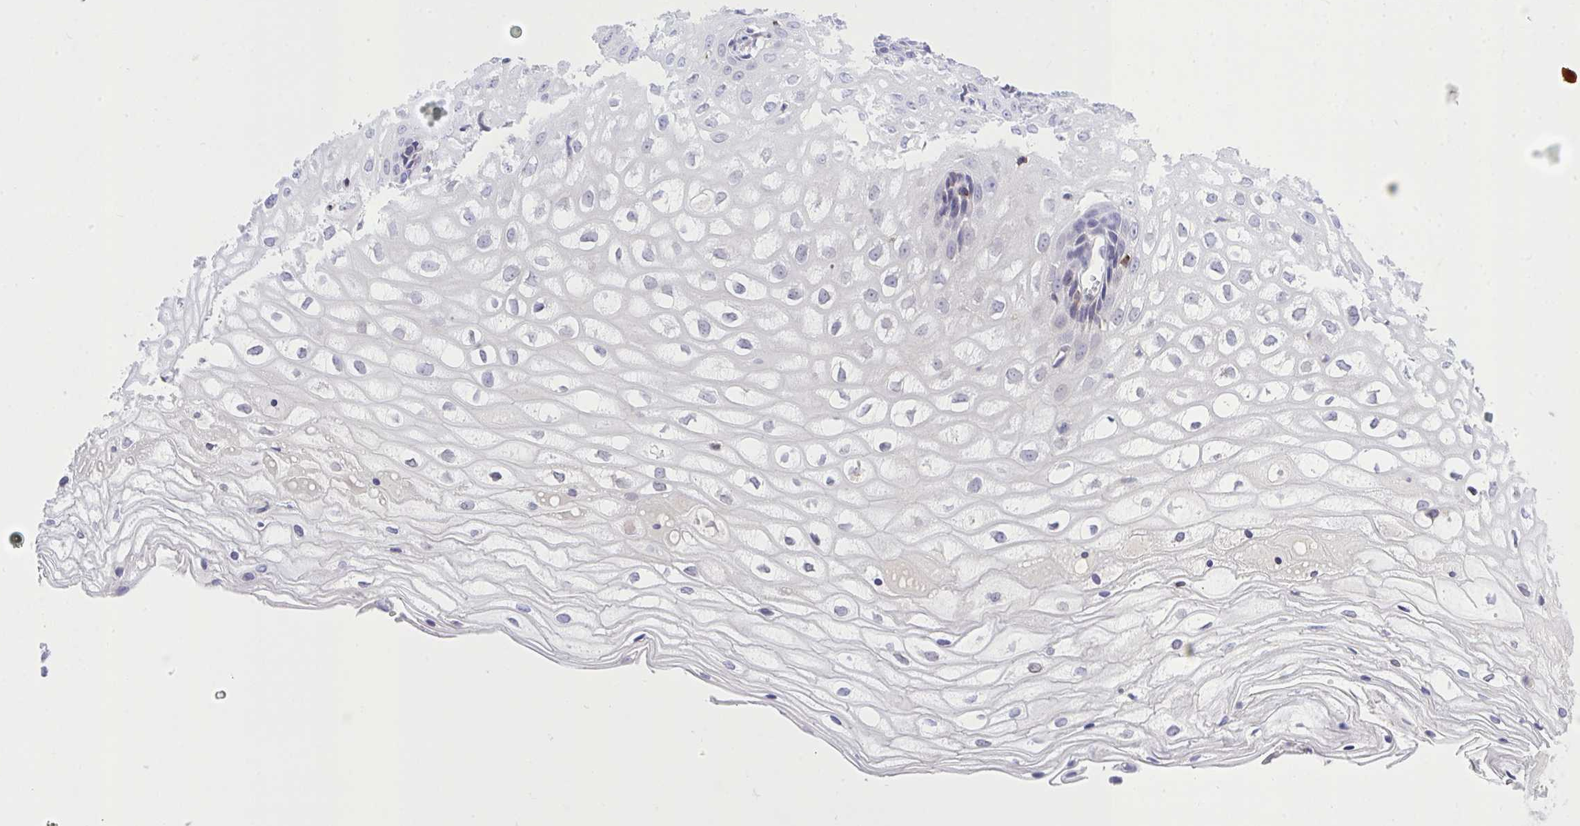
{"staining": {"intensity": "negative", "quantity": "none", "location": "none"}, "tissue": "cervix", "cell_type": "Glandular cells", "image_type": "normal", "snomed": [{"axis": "morphology", "description": "Normal tissue, NOS"}, {"axis": "topography", "description": "Cervix"}], "caption": "The IHC histopathology image has no significant positivity in glandular cells of cervix. The staining is performed using DAB (3,3'-diaminobenzidine) brown chromogen with nuclei counter-stained in using hematoxylin.", "gene": "CXCL8", "patient": {"sex": "female", "age": 36}}